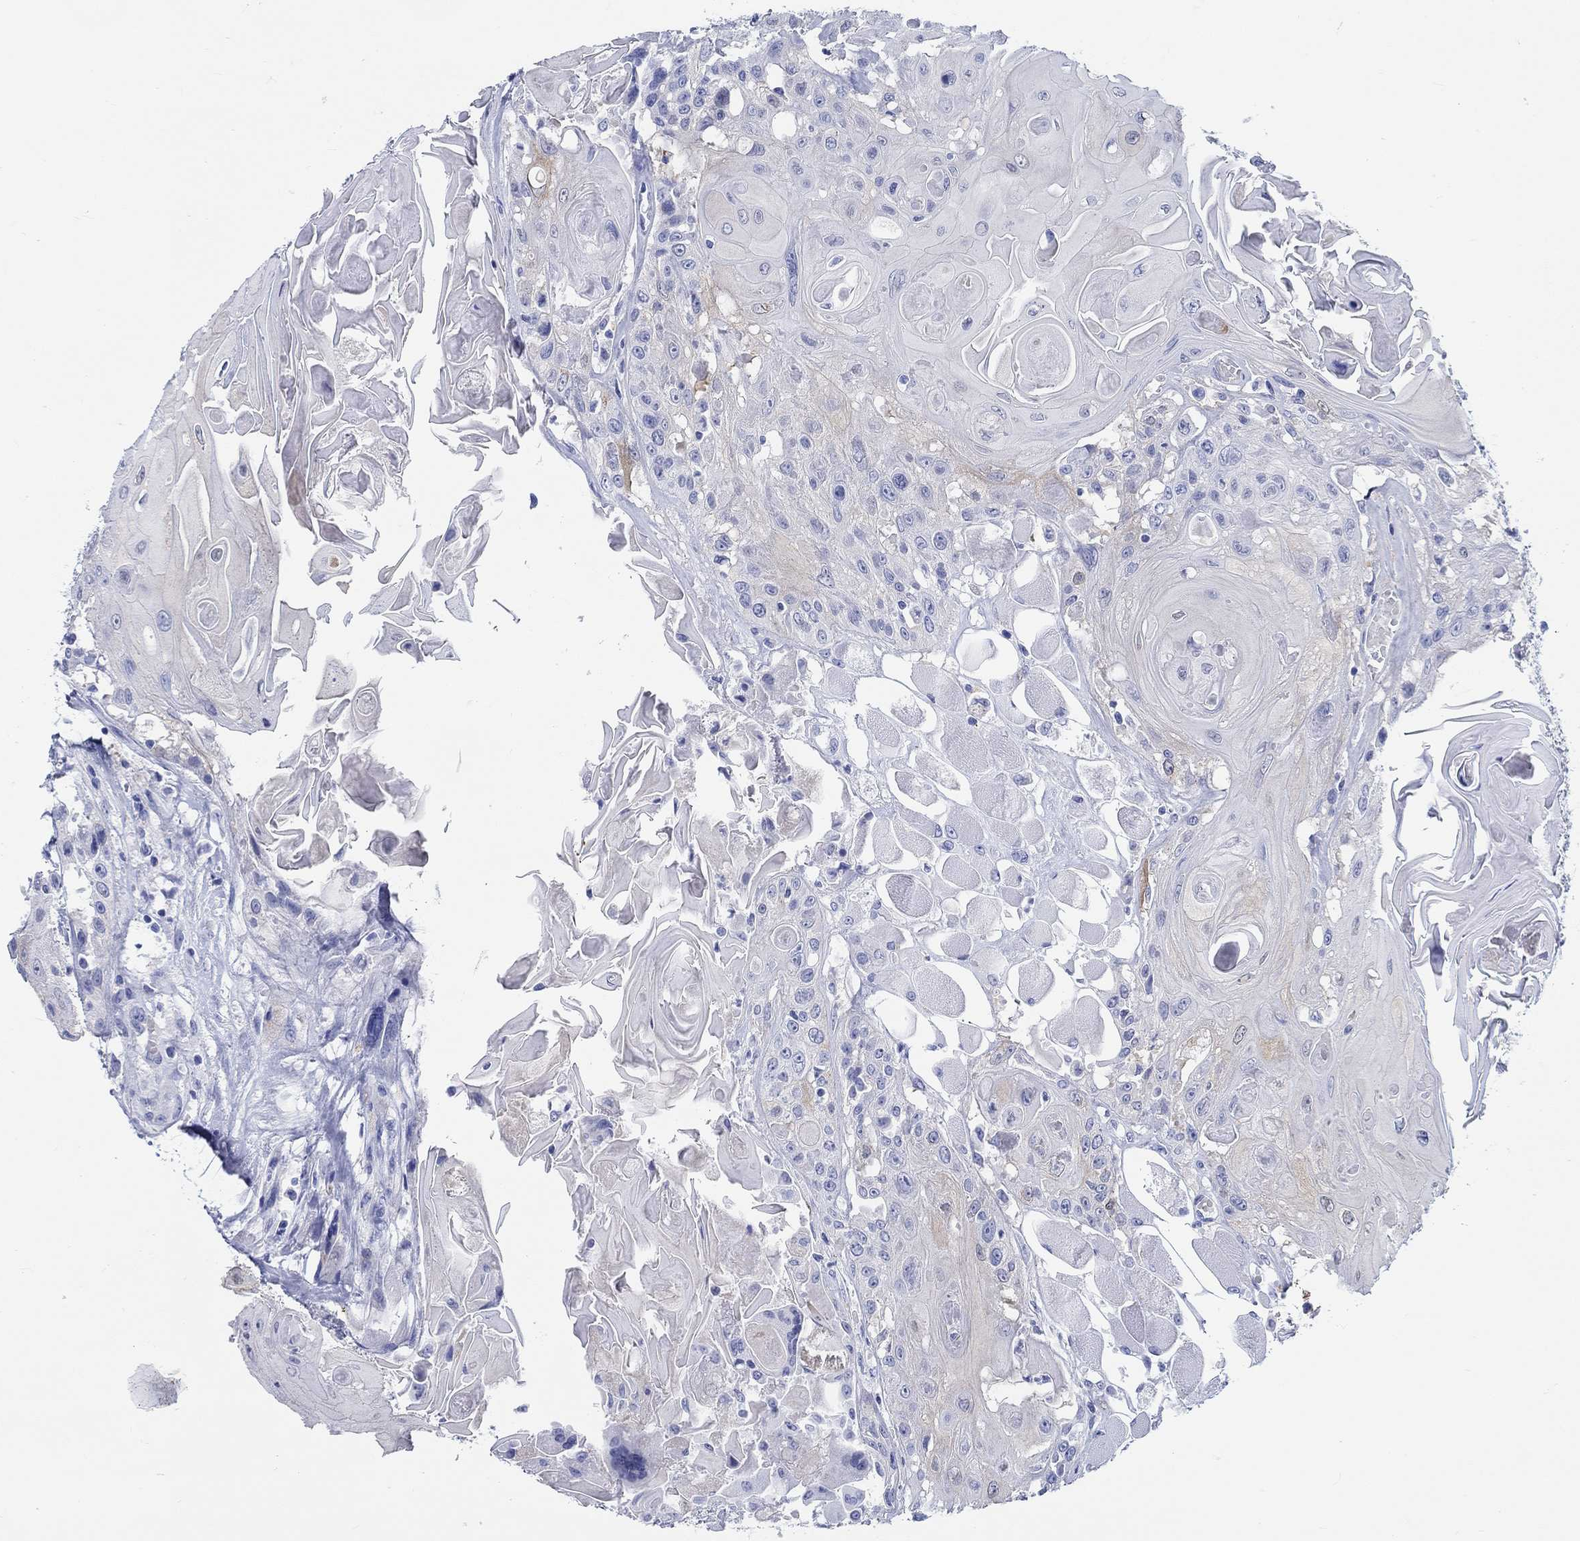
{"staining": {"intensity": "negative", "quantity": "none", "location": "none"}, "tissue": "head and neck cancer", "cell_type": "Tumor cells", "image_type": "cancer", "snomed": [{"axis": "morphology", "description": "Squamous cell carcinoma, NOS"}, {"axis": "topography", "description": "Head-Neck"}], "caption": "Squamous cell carcinoma (head and neck) was stained to show a protein in brown. There is no significant staining in tumor cells.", "gene": "FBXO2", "patient": {"sex": "female", "age": 59}}